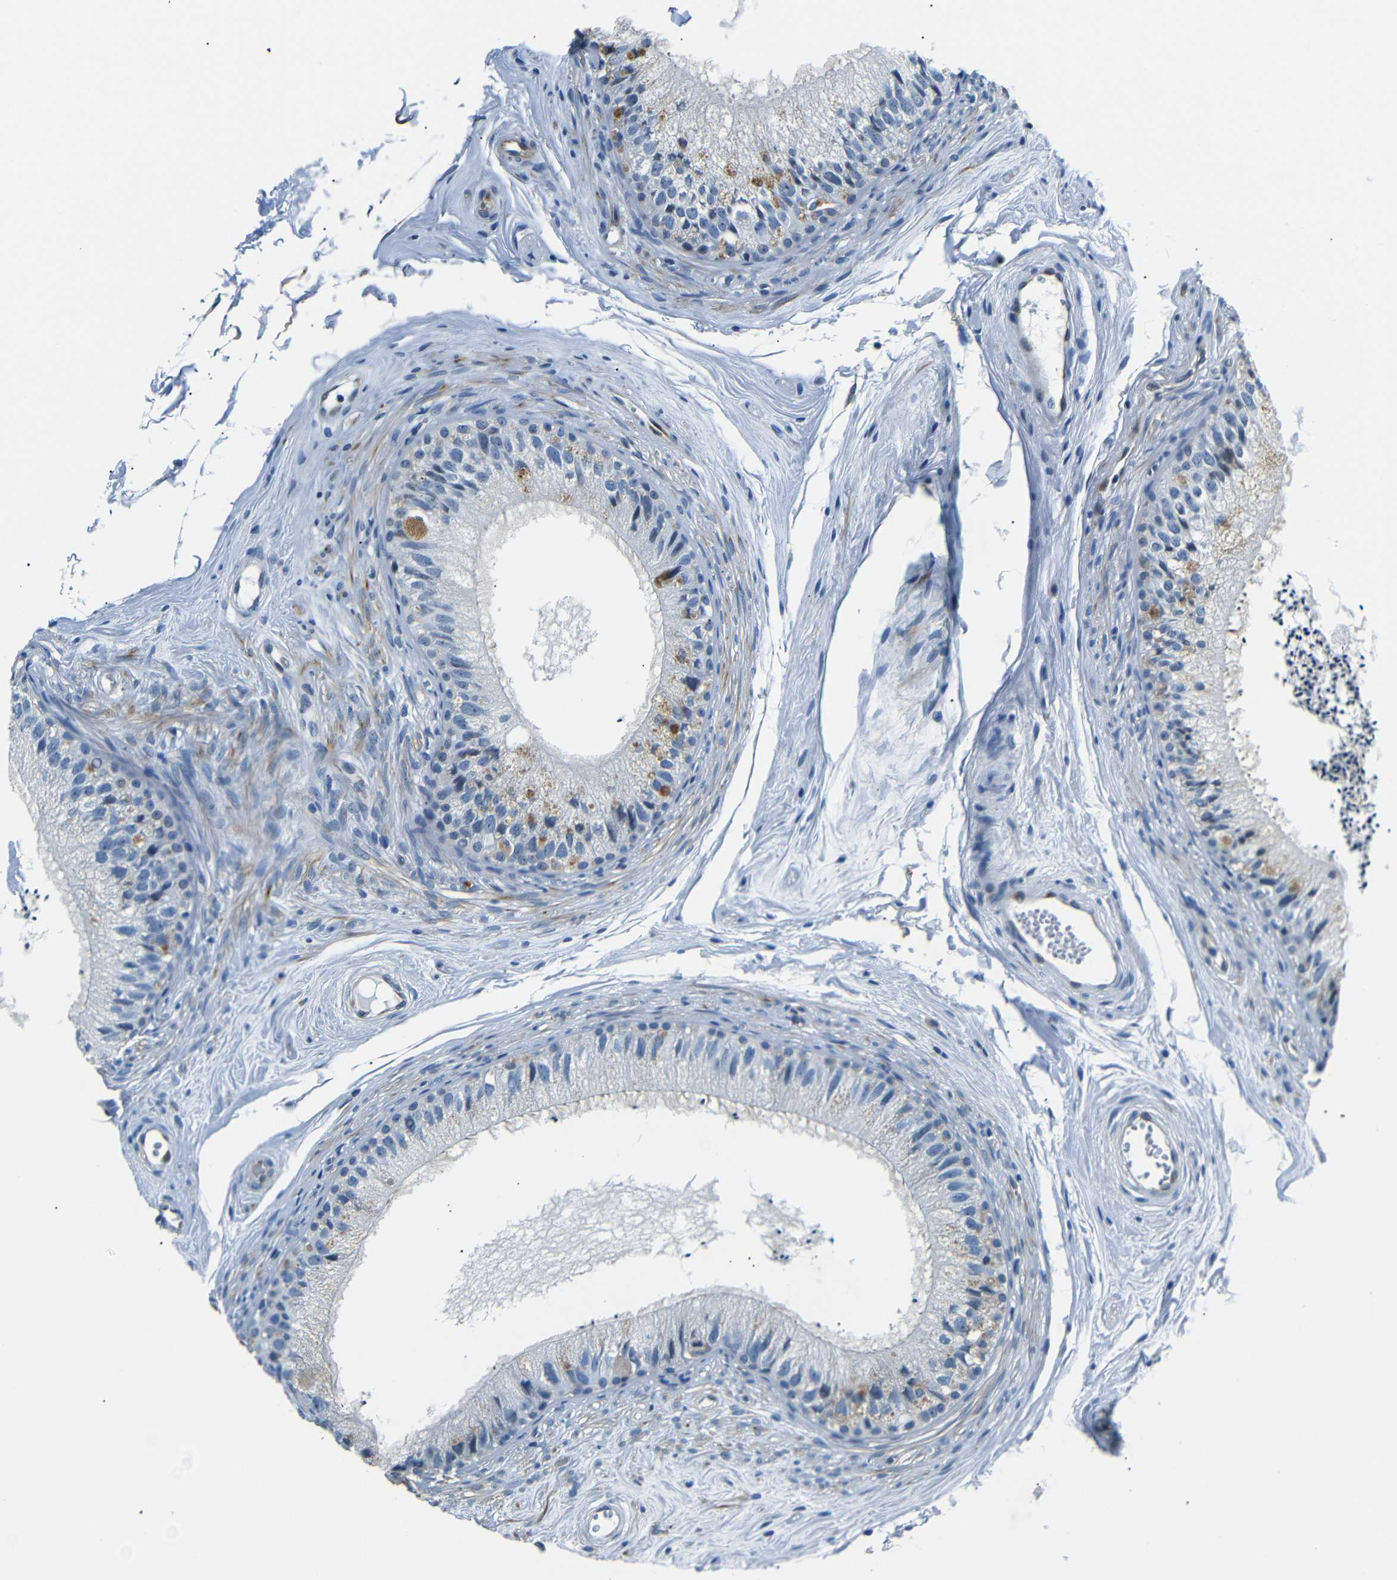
{"staining": {"intensity": "negative", "quantity": "none", "location": "none"}, "tissue": "epididymis", "cell_type": "Glandular cells", "image_type": "normal", "snomed": [{"axis": "morphology", "description": "Normal tissue, NOS"}, {"axis": "topography", "description": "Epididymis"}], "caption": "Micrograph shows no protein positivity in glandular cells of normal epididymis.", "gene": "TAFA1", "patient": {"sex": "male", "age": 56}}